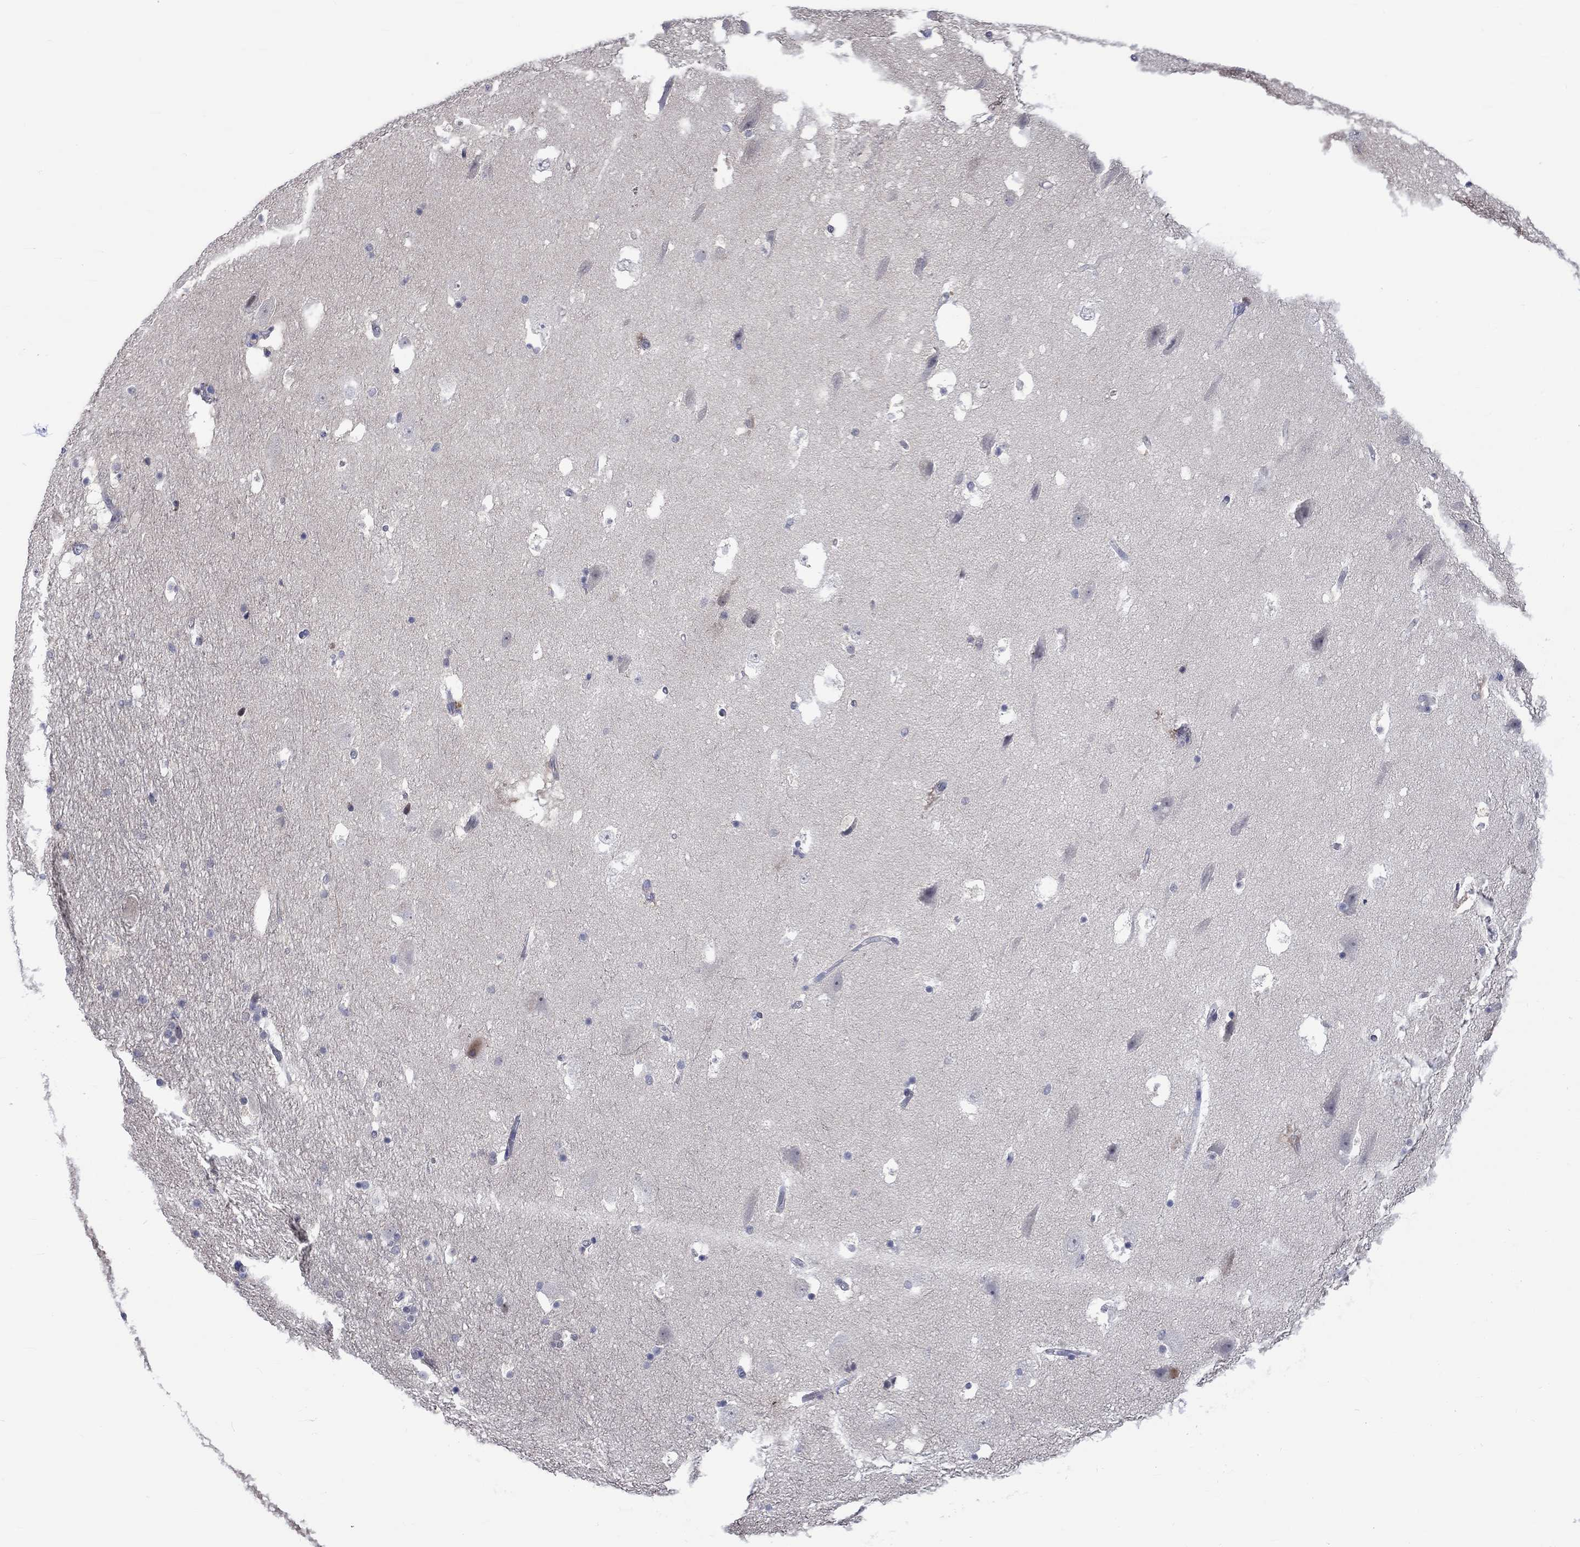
{"staining": {"intensity": "negative", "quantity": "none", "location": "none"}, "tissue": "hippocampus", "cell_type": "Glial cells", "image_type": "normal", "snomed": [{"axis": "morphology", "description": "Normal tissue, NOS"}, {"axis": "topography", "description": "Hippocampus"}], "caption": "Immunohistochemical staining of normal hippocampus exhibits no significant staining in glial cells.", "gene": "E2F8", "patient": {"sex": "male", "age": 51}}